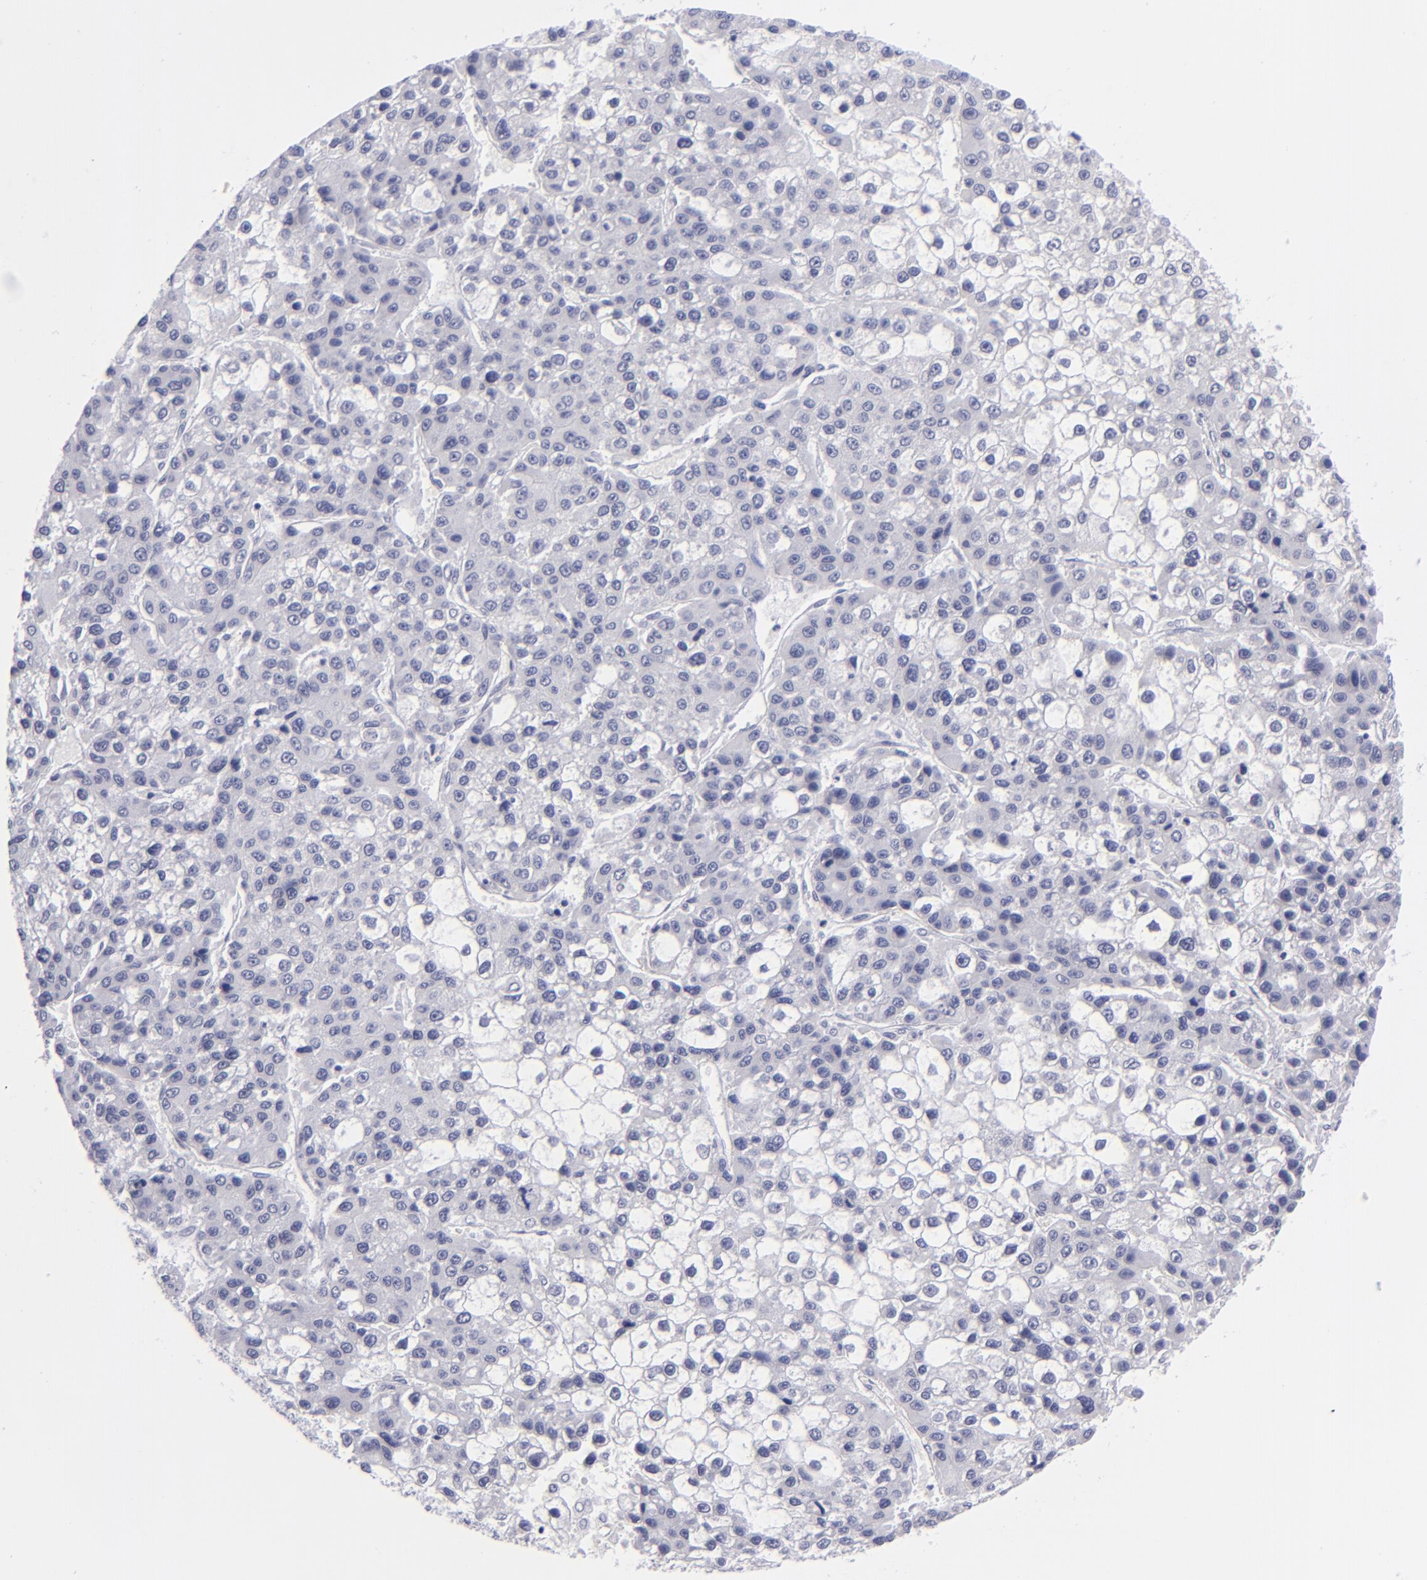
{"staining": {"intensity": "negative", "quantity": "none", "location": "none"}, "tissue": "liver cancer", "cell_type": "Tumor cells", "image_type": "cancer", "snomed": [{"axis": "morphology", "description": "Carcinoma, Hepatocellular, NOS"}, {"axis": "topography", "description": "Liver"}], "caption": "IHC image of neoplastic tissue: liver hepatocellular carcinoma stained with DAB demonstrates no significant protein positivity in tumor cells.", "gene": "MYH11", "patient": {"sex": "female", "age": 66}}